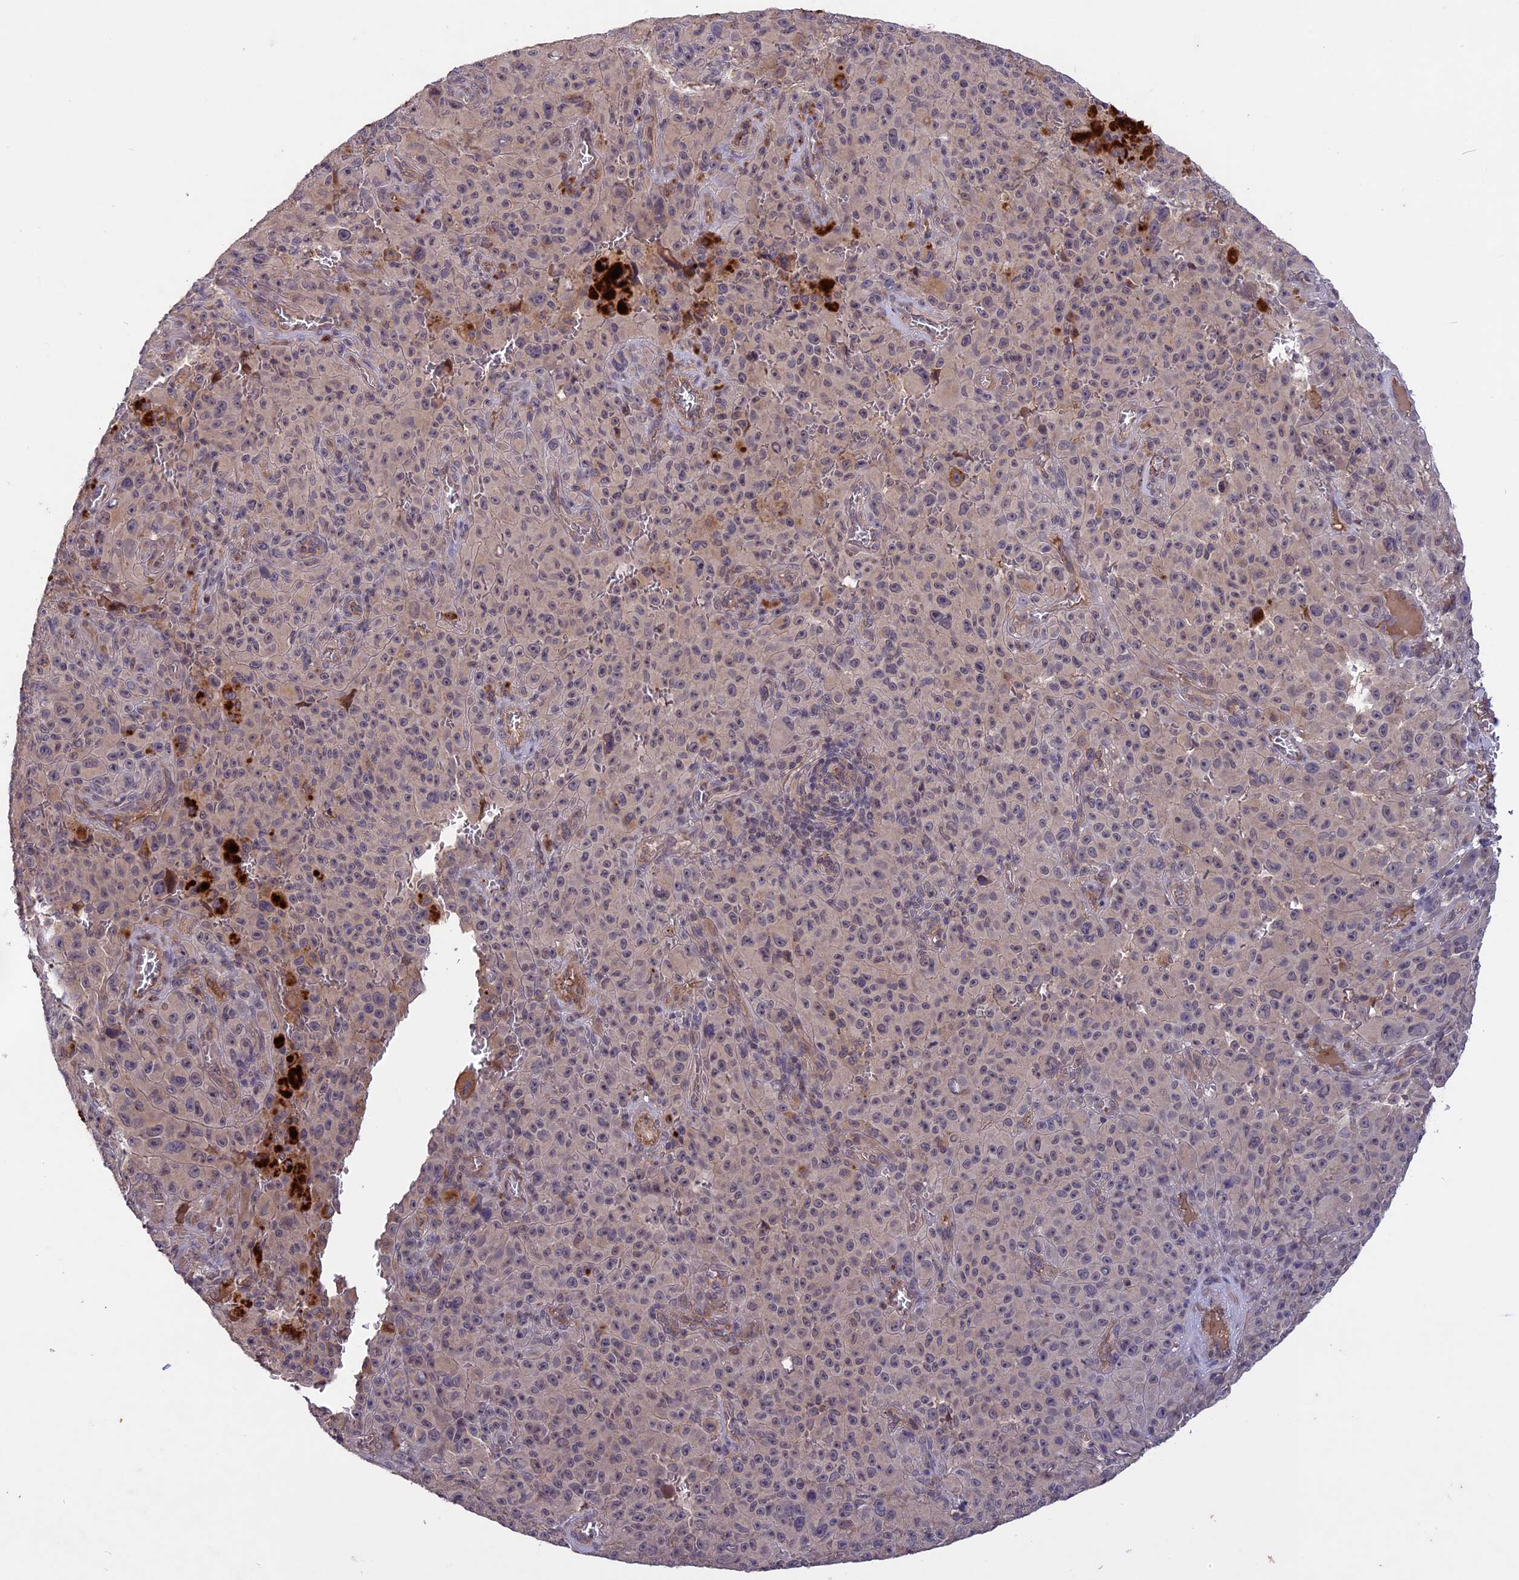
{"staining": {"intensity": "negative", "quantity": "none", "location": "none"}, "tissue": "melanoma", "cell_type": "Tumor cells", "image_type": "cancer", "snomed": [{"axis": "morphology", "description": "Malignant melanoma, NOS"}, {"axis": "topography", "description": "Skin"}], "caption": "High power microscopy image of an immunohistochemistry photomicrograph of melanoma, revealing no significant positivity in tumor cells.", "gene": "ADO", "patient": {"sex": "female", "age": 82}}